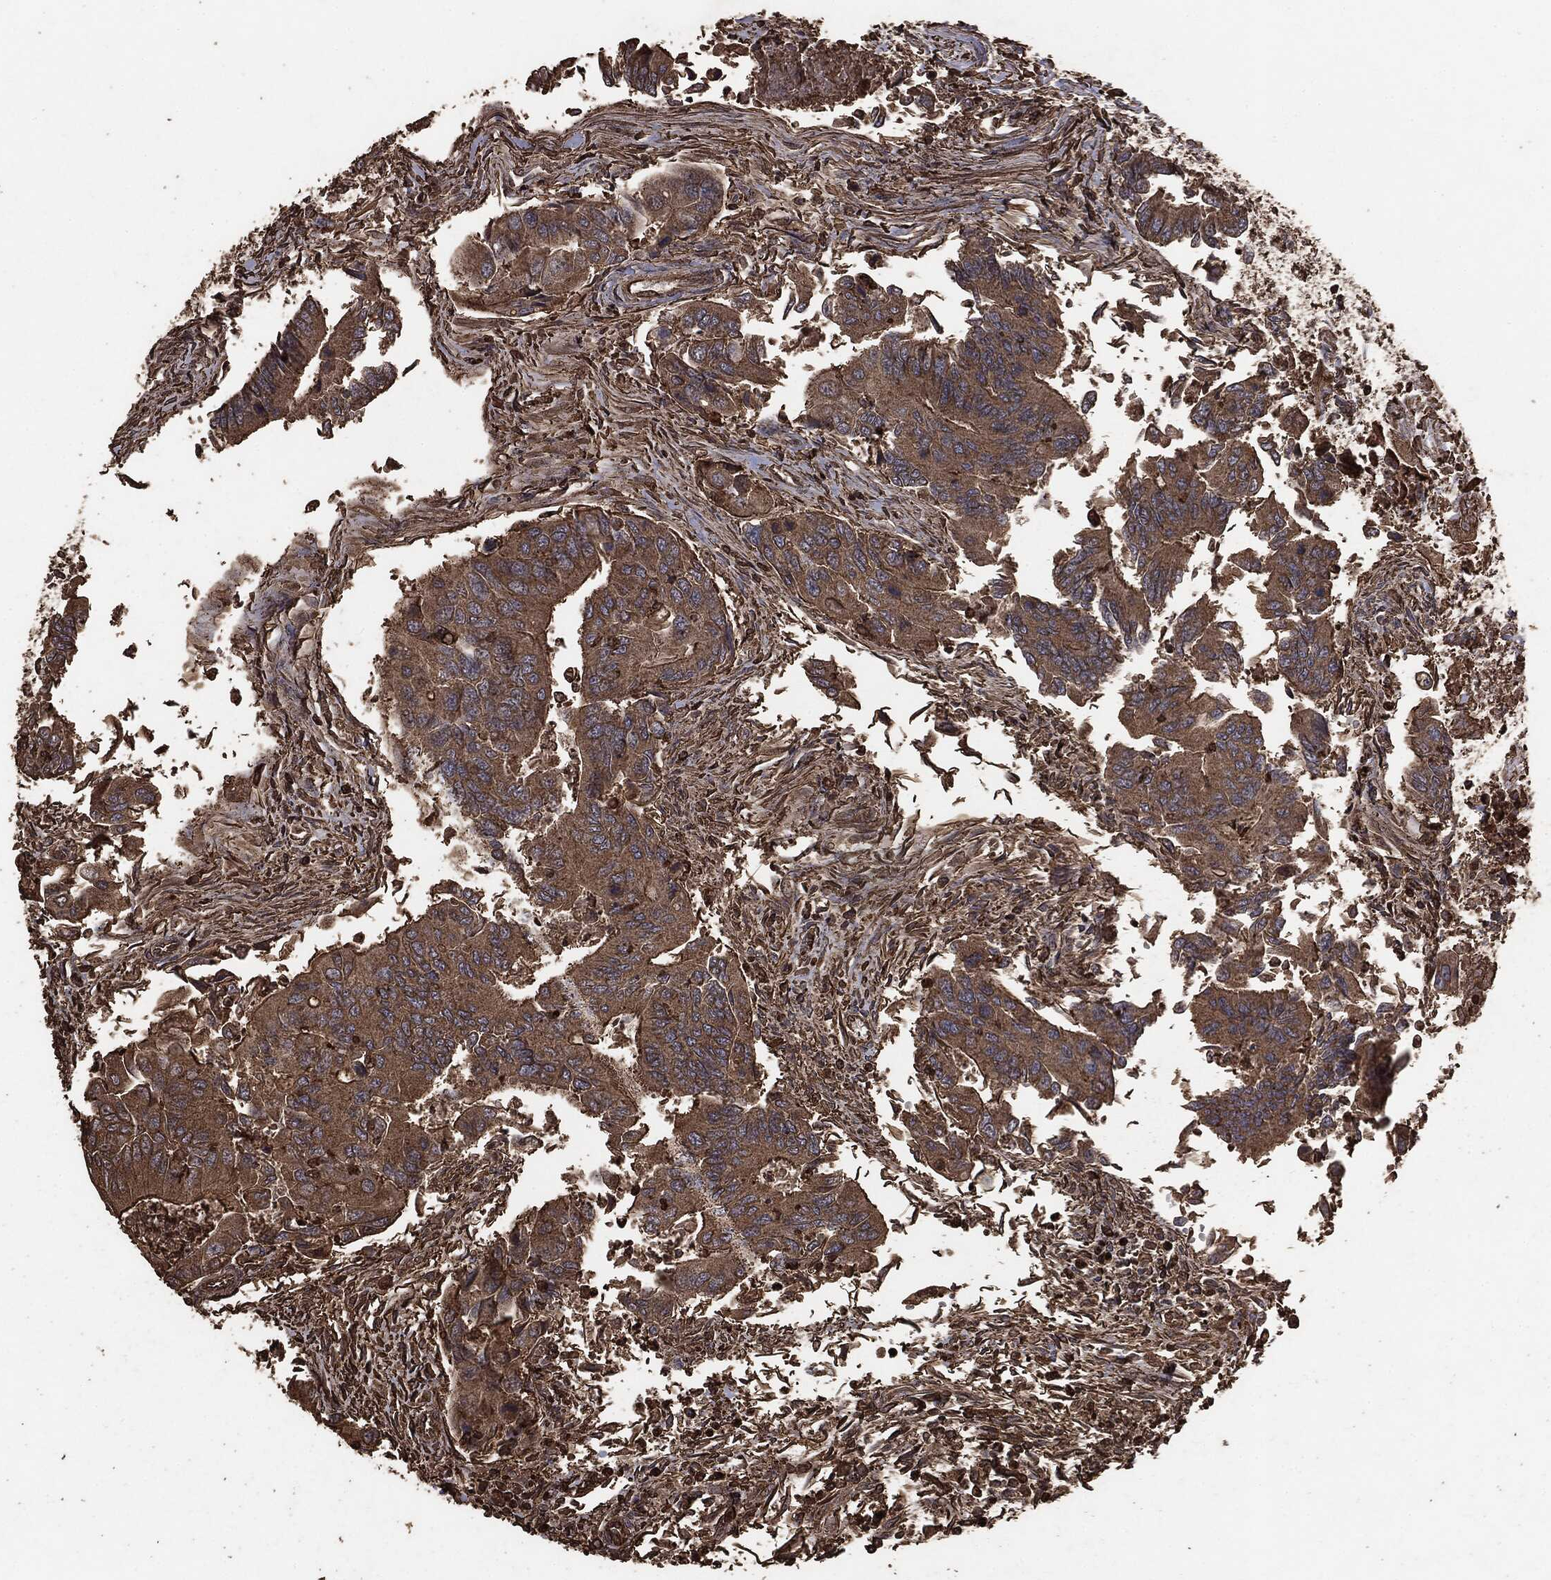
{"staining": {"intensity": "moderate", "quantity": ">75%", "location": "cytoplasmic/membranous"}, "tissue": "colorectal cancer", "cell_type": "Tumor cells", "image_type": "cancer", "snomed": [{"axis": "morphology", "description": "Adenocarcinoma, NOS"}, {"axis": "topography", "description": "Colon"}], "caption": "This photomicrograph demonstrates adenocarcinoma (colorectal) stained with immunohistochemistry to label a protein in brown. The cytoplasmic/membranous of tumor cells show moderate positivity for the protein. Nuclei are counter-stained blue.", "gene": "MTOR", "patient": {"sex": "female", "age": 67}}